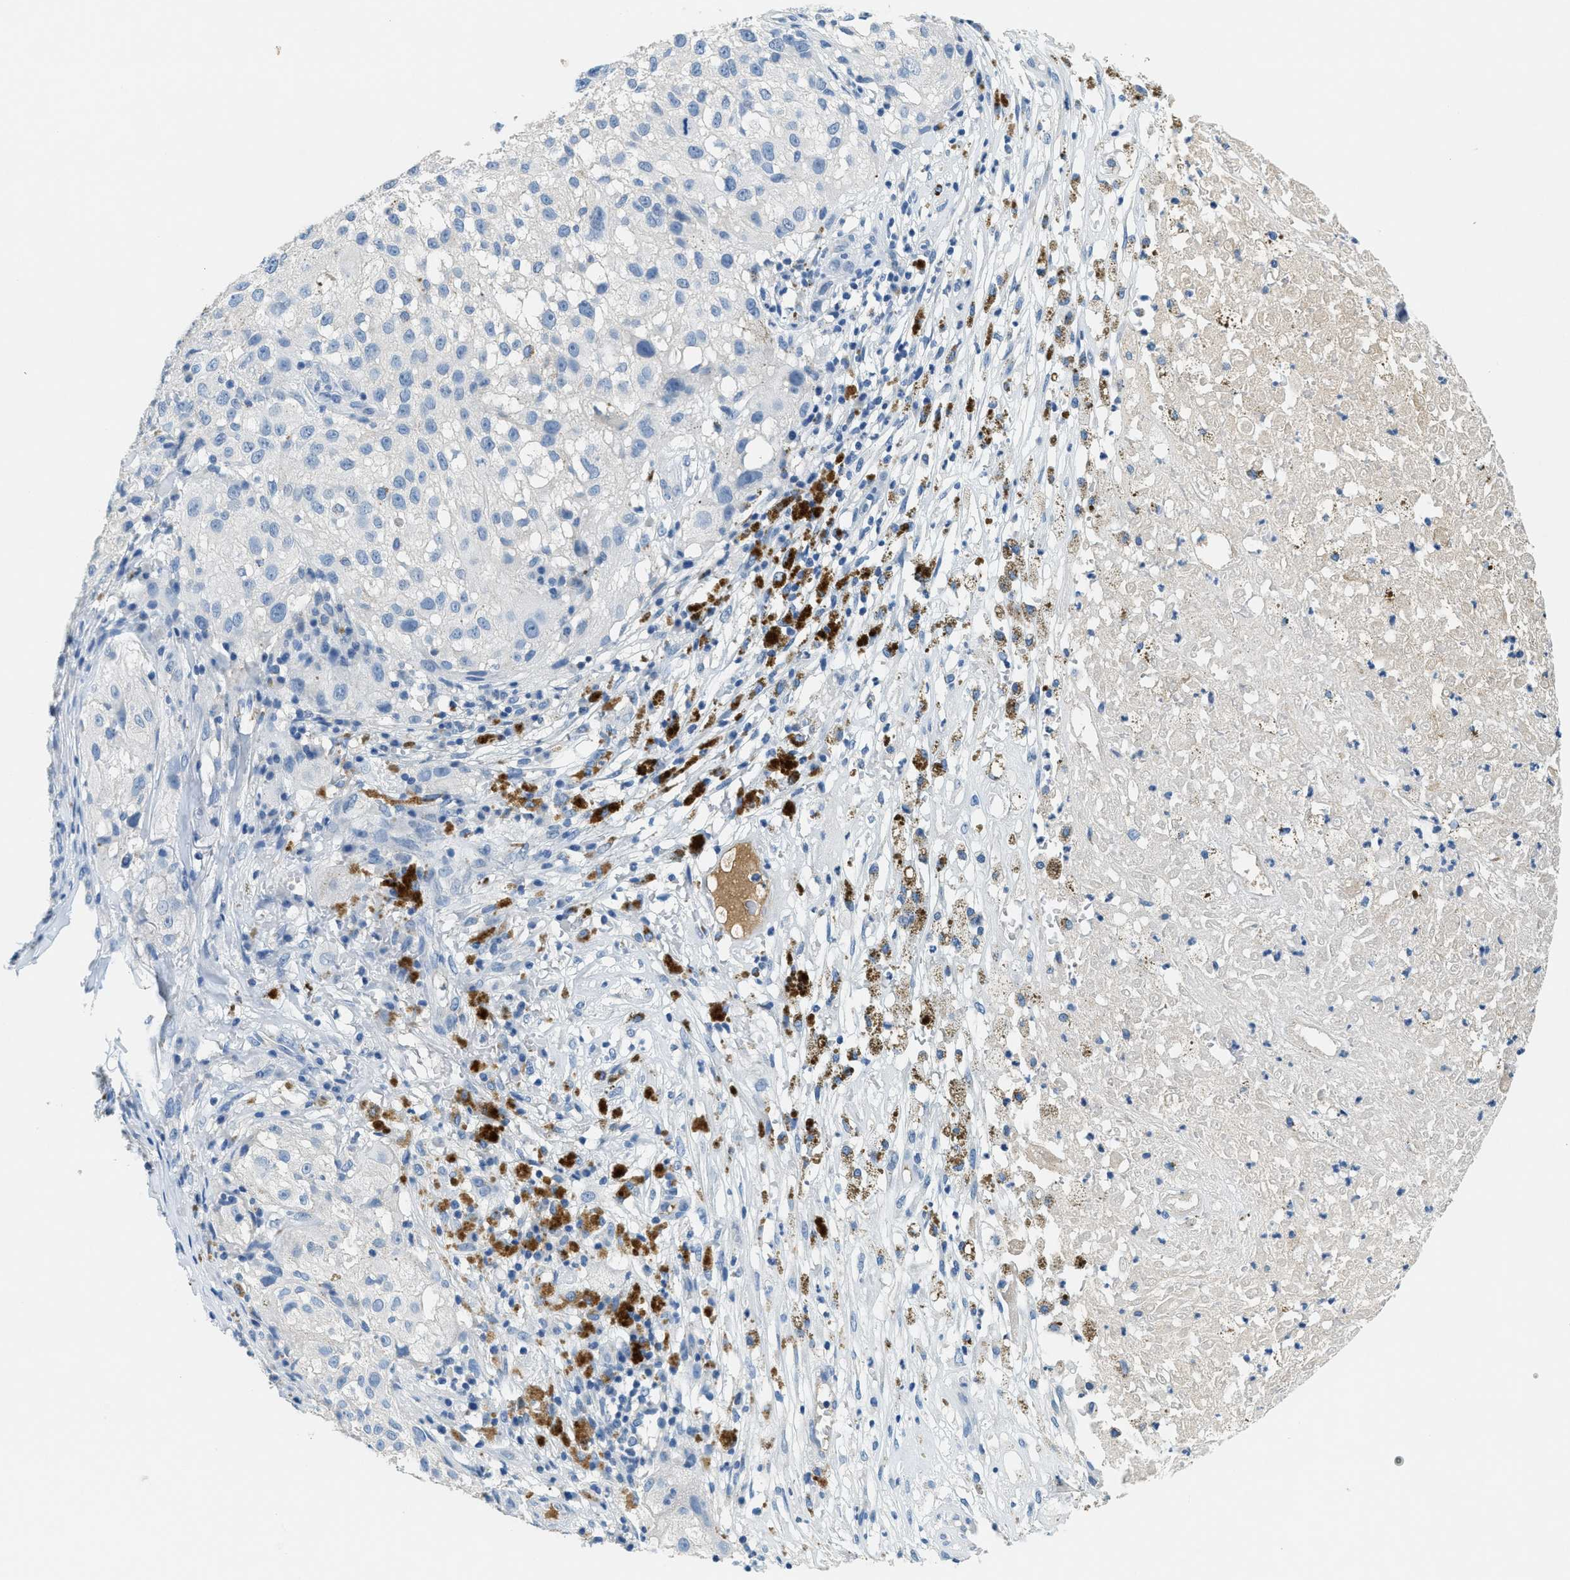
{"staining": {"intensity": "negative", "quantity": "none", "location": "none"}, "tissue": "melanoma", "cell_type": "Tumor cells", "image_type": "cancer", "snomed": [{"axis": "morphology", "description": "Necrosis, NOS"}, {"axis": "morphology", "description": "Malignant melanoma, NOS"}, {"axis": "topography", "description": "Skin"}], "caption": "Tumor cells show no significant expression in malignant melanoma. (DAB immunohistochemistry (IHC) with hematoxylin counter stain).", "gene": "A2M", "patient": {"sex": "female", "age": 87}}